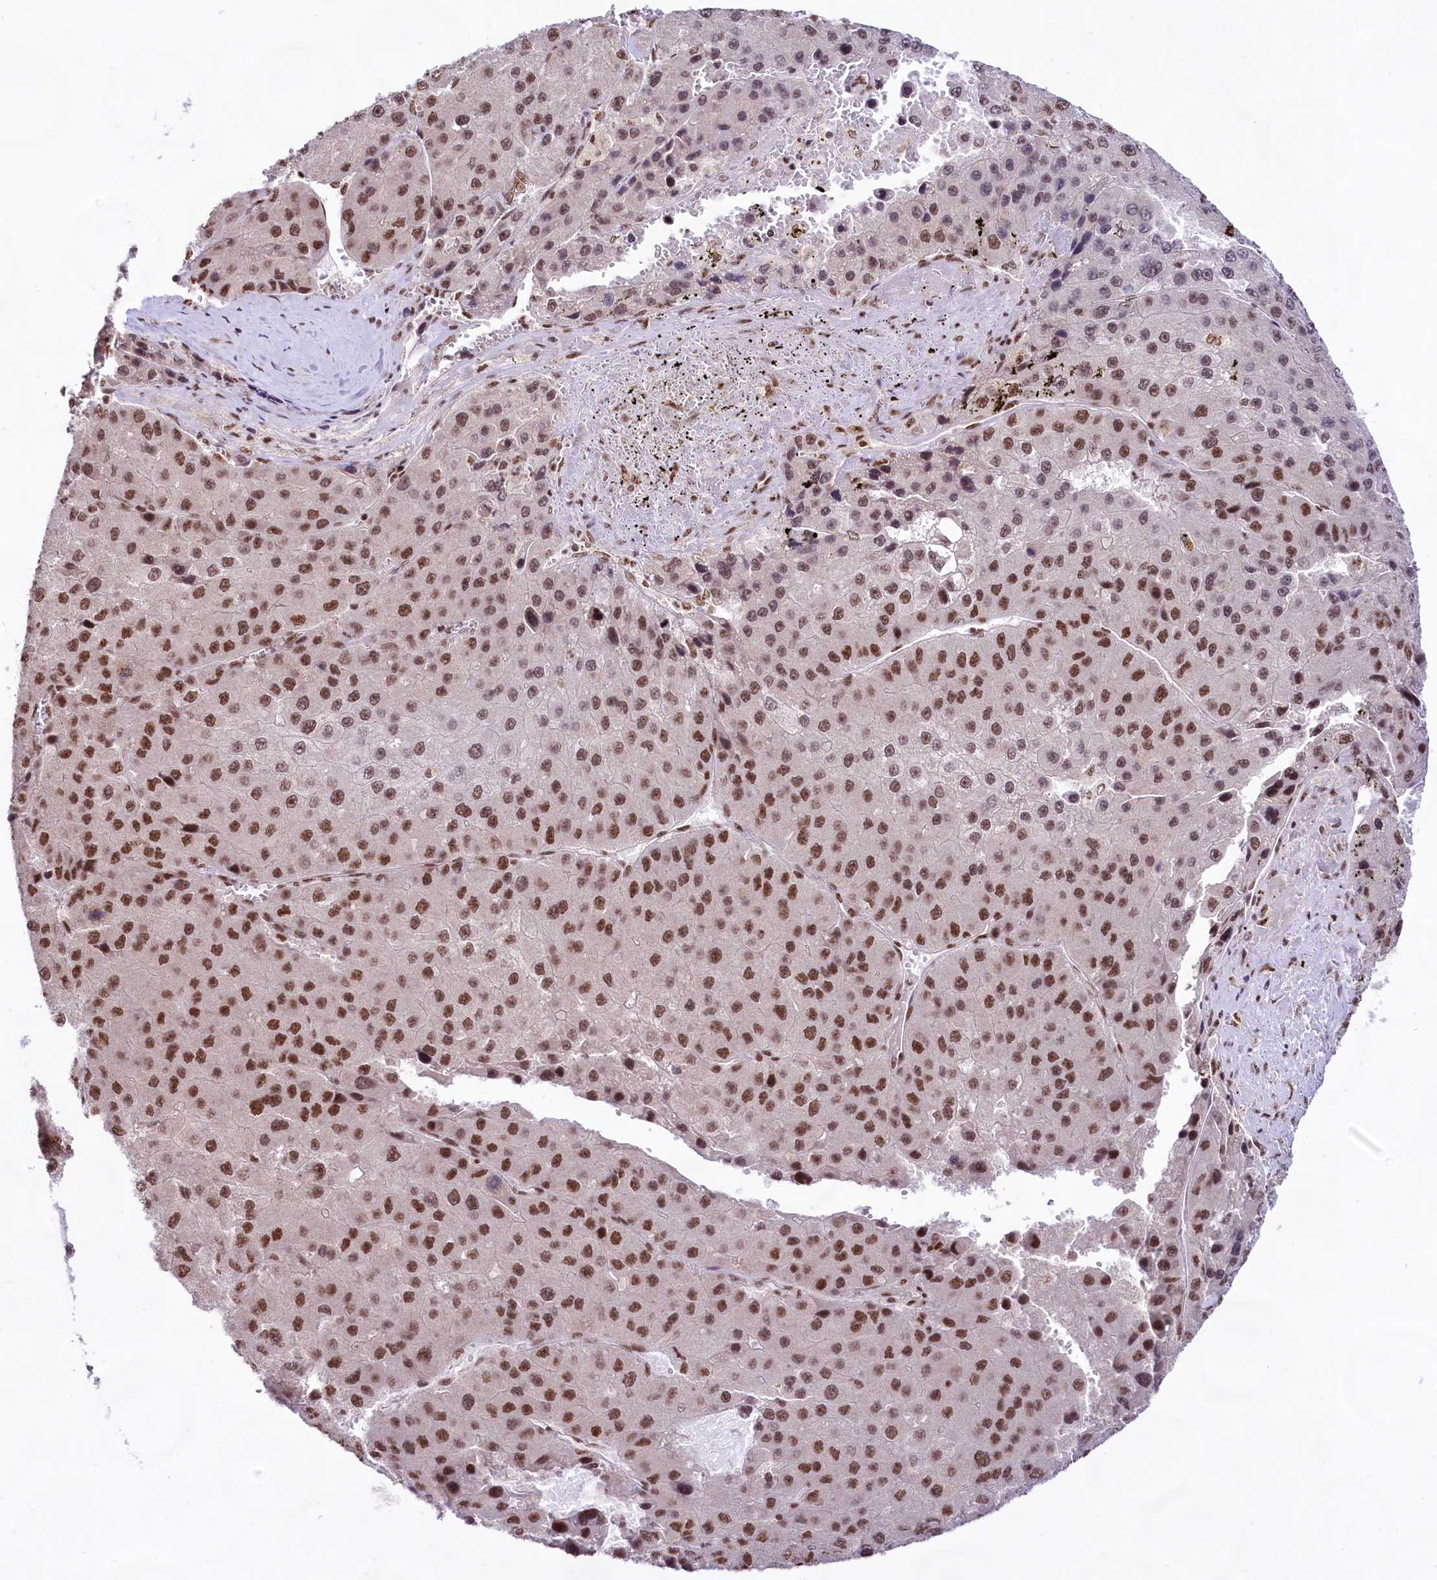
{"staining": {"intensity": "moderate", "quantity": ">75%", "location": "nuclear"}, "tissue": "liver cancer", "cell_type": "Tumor cells", "image_type": "cancer", "snomed": [{"axis": "morphology", "description": "Carcinoma, Hepatocellular, NOS"}, {"axis": "topography", "description": "Liver"}], "caption": "Human liver cancer stained for a protein (brown) displays moderate nuclear positive expression in approximately >75% of tumor cells.", "gene": "HIRA", "patient": {"sex": "female", "age": 73}}